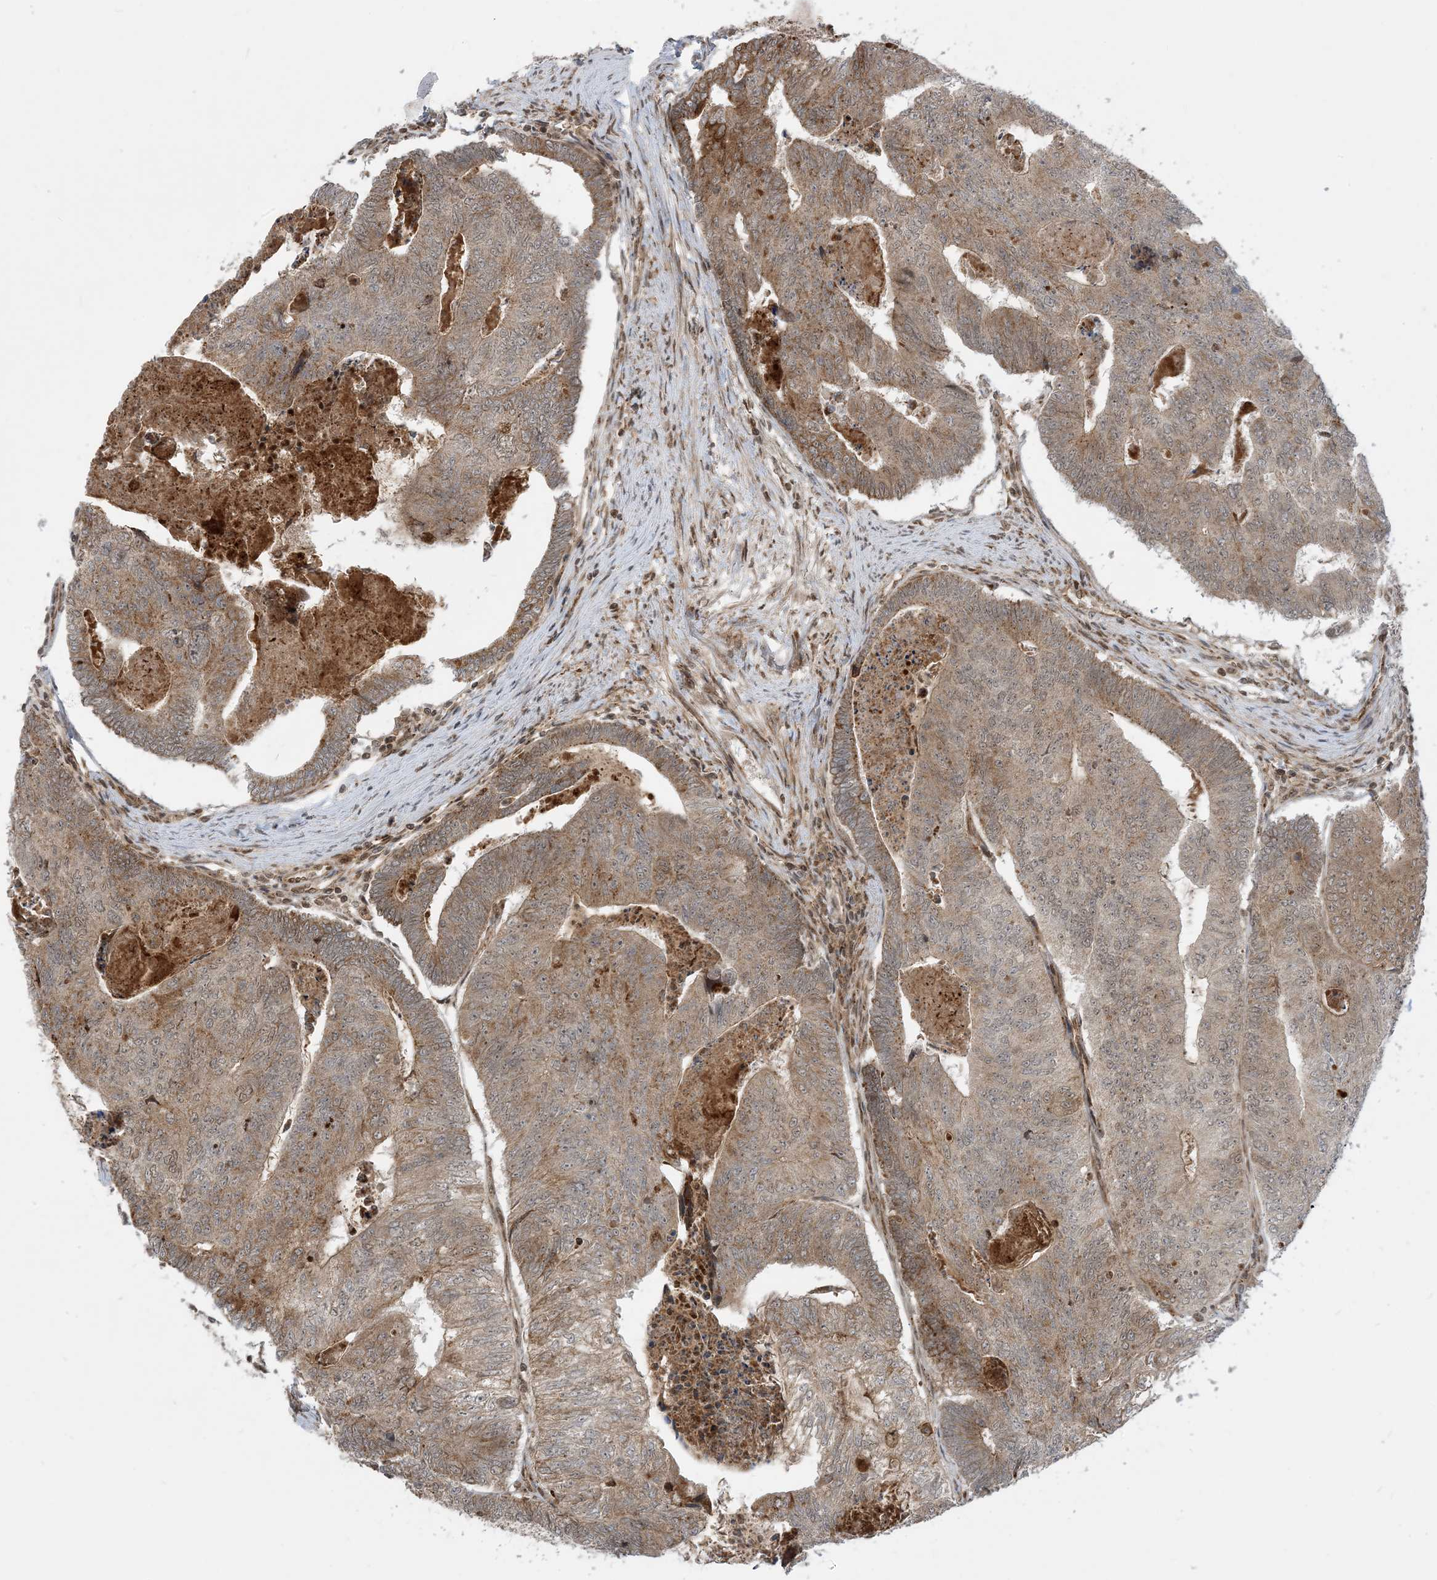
{"staining": {"intensity": "moderate", "quantity": ">75%", "location": "cytoplasmic/membranous"}, "tissue": "colorectal cancer", "cell_type": "Tumor cells", "image_type": "cancer", "snomed": [{"axis": "morphology", "description": "Adenocarcinoma, NOS"}, {"axis": "topography", "description": "Colon"}], "caption": "Protein expression by immunohistochemistry (IHC) displays moderate cytoplasmic/membranous positivity in about >75% of tumor cells in colorectal cancer (adenocarcinoma). Nuclei are stained in blue.", "gene": "CASP4", "patient": {"sex": "female", "age": 67}}